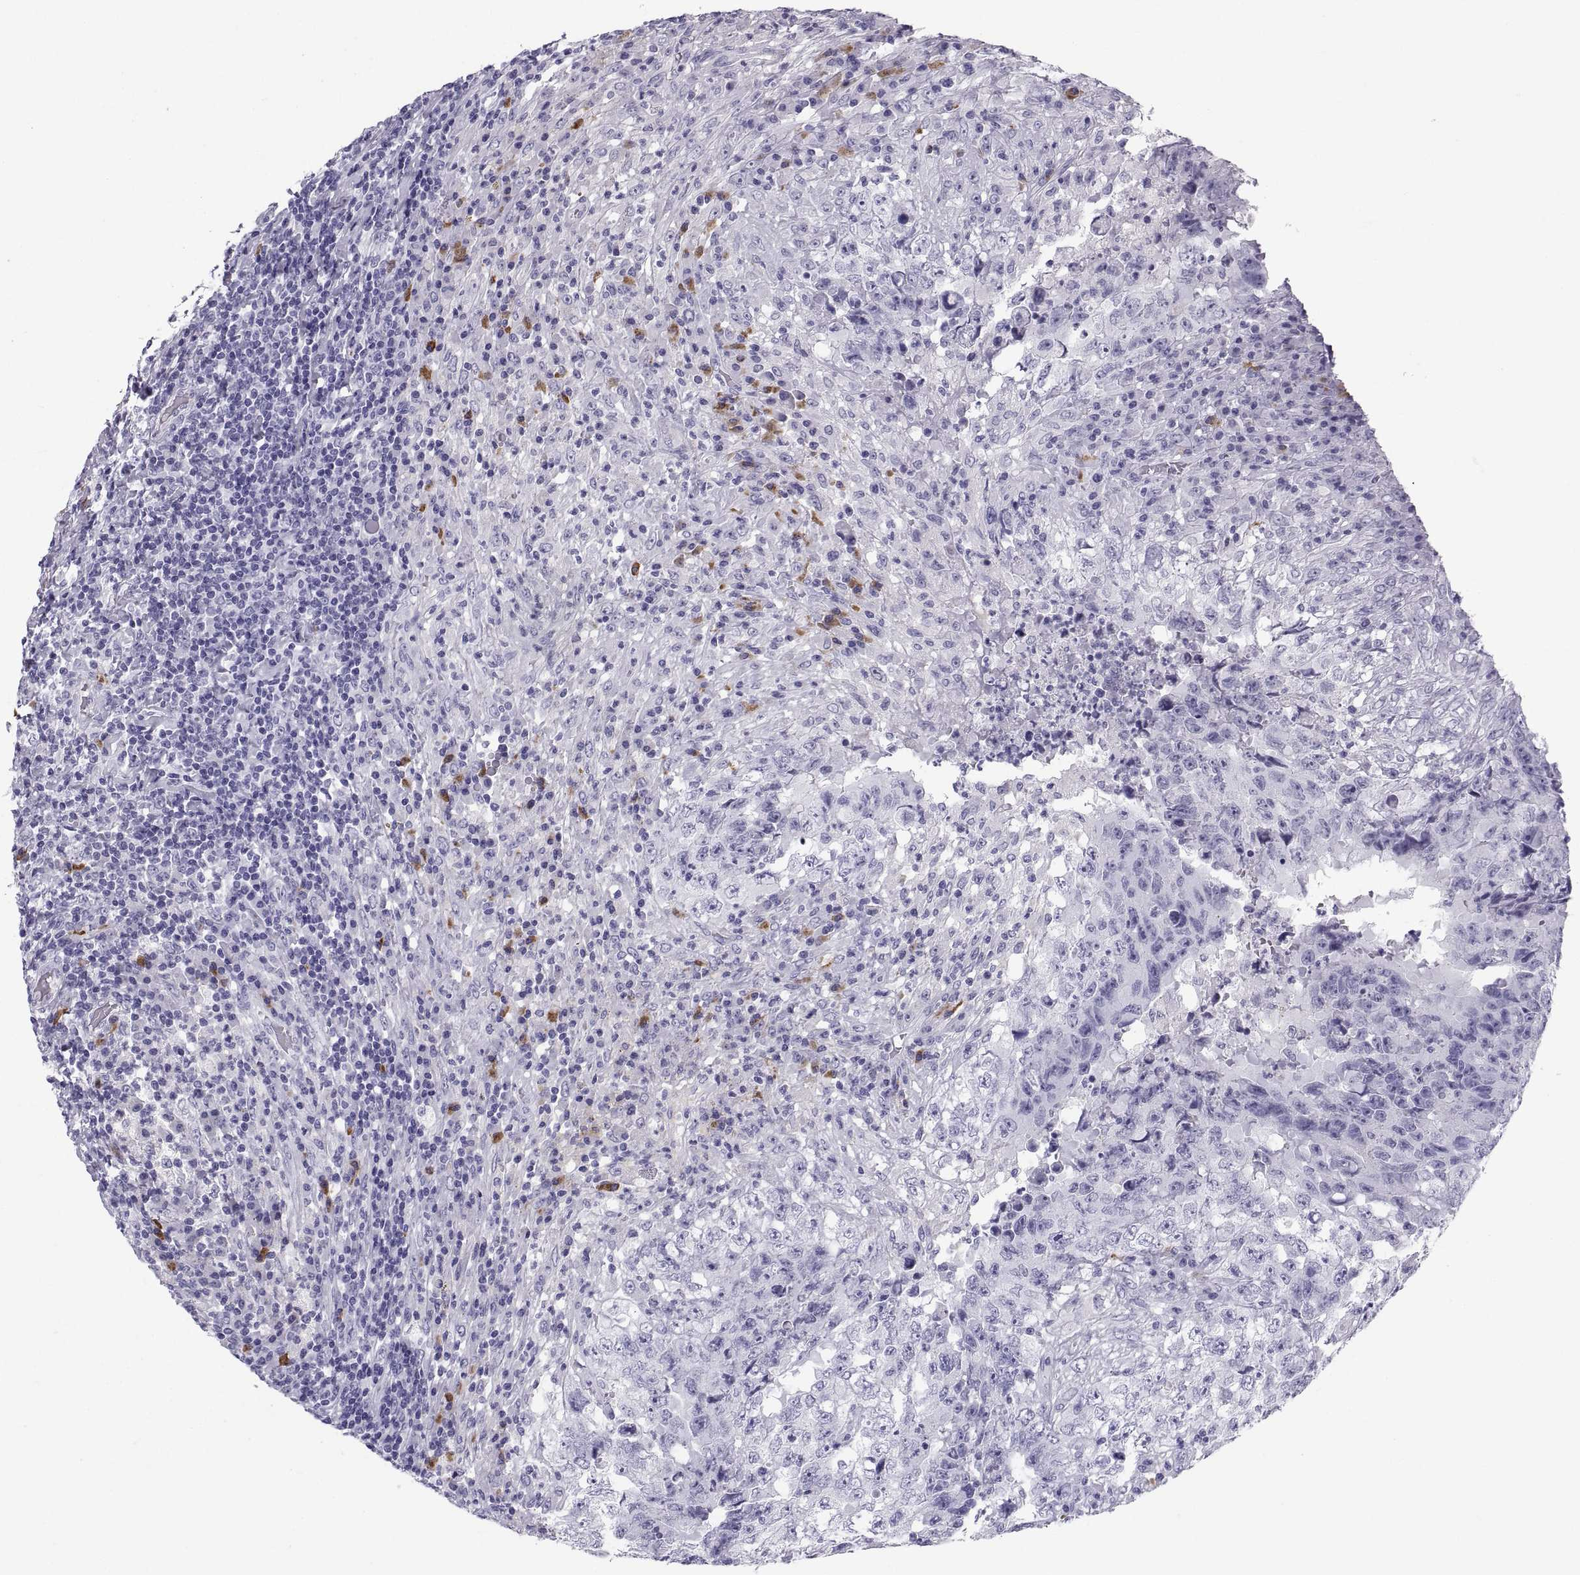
{"staining": {"intensity": "negative", "quantity": "none", "location": "none"}, "tissue": "testis cancer", "cell_type": "Tumor cells", "image_type": "cancer", "snomed": [{"axis": "morphology", "description": "Necrosis, NOS"}, {"axis": "morphology", "description": "Carcinoma, Embryonal, NOS"}, {"axis": "topography", "description": "Testis"}], "caption": "An immunohistochemistry (IHC) image of testis cancer is shown. There is no staining in tumor cells of testis cancer.", "gene": "CT47A10", "patient": {"sex": "male", "age": 19}}